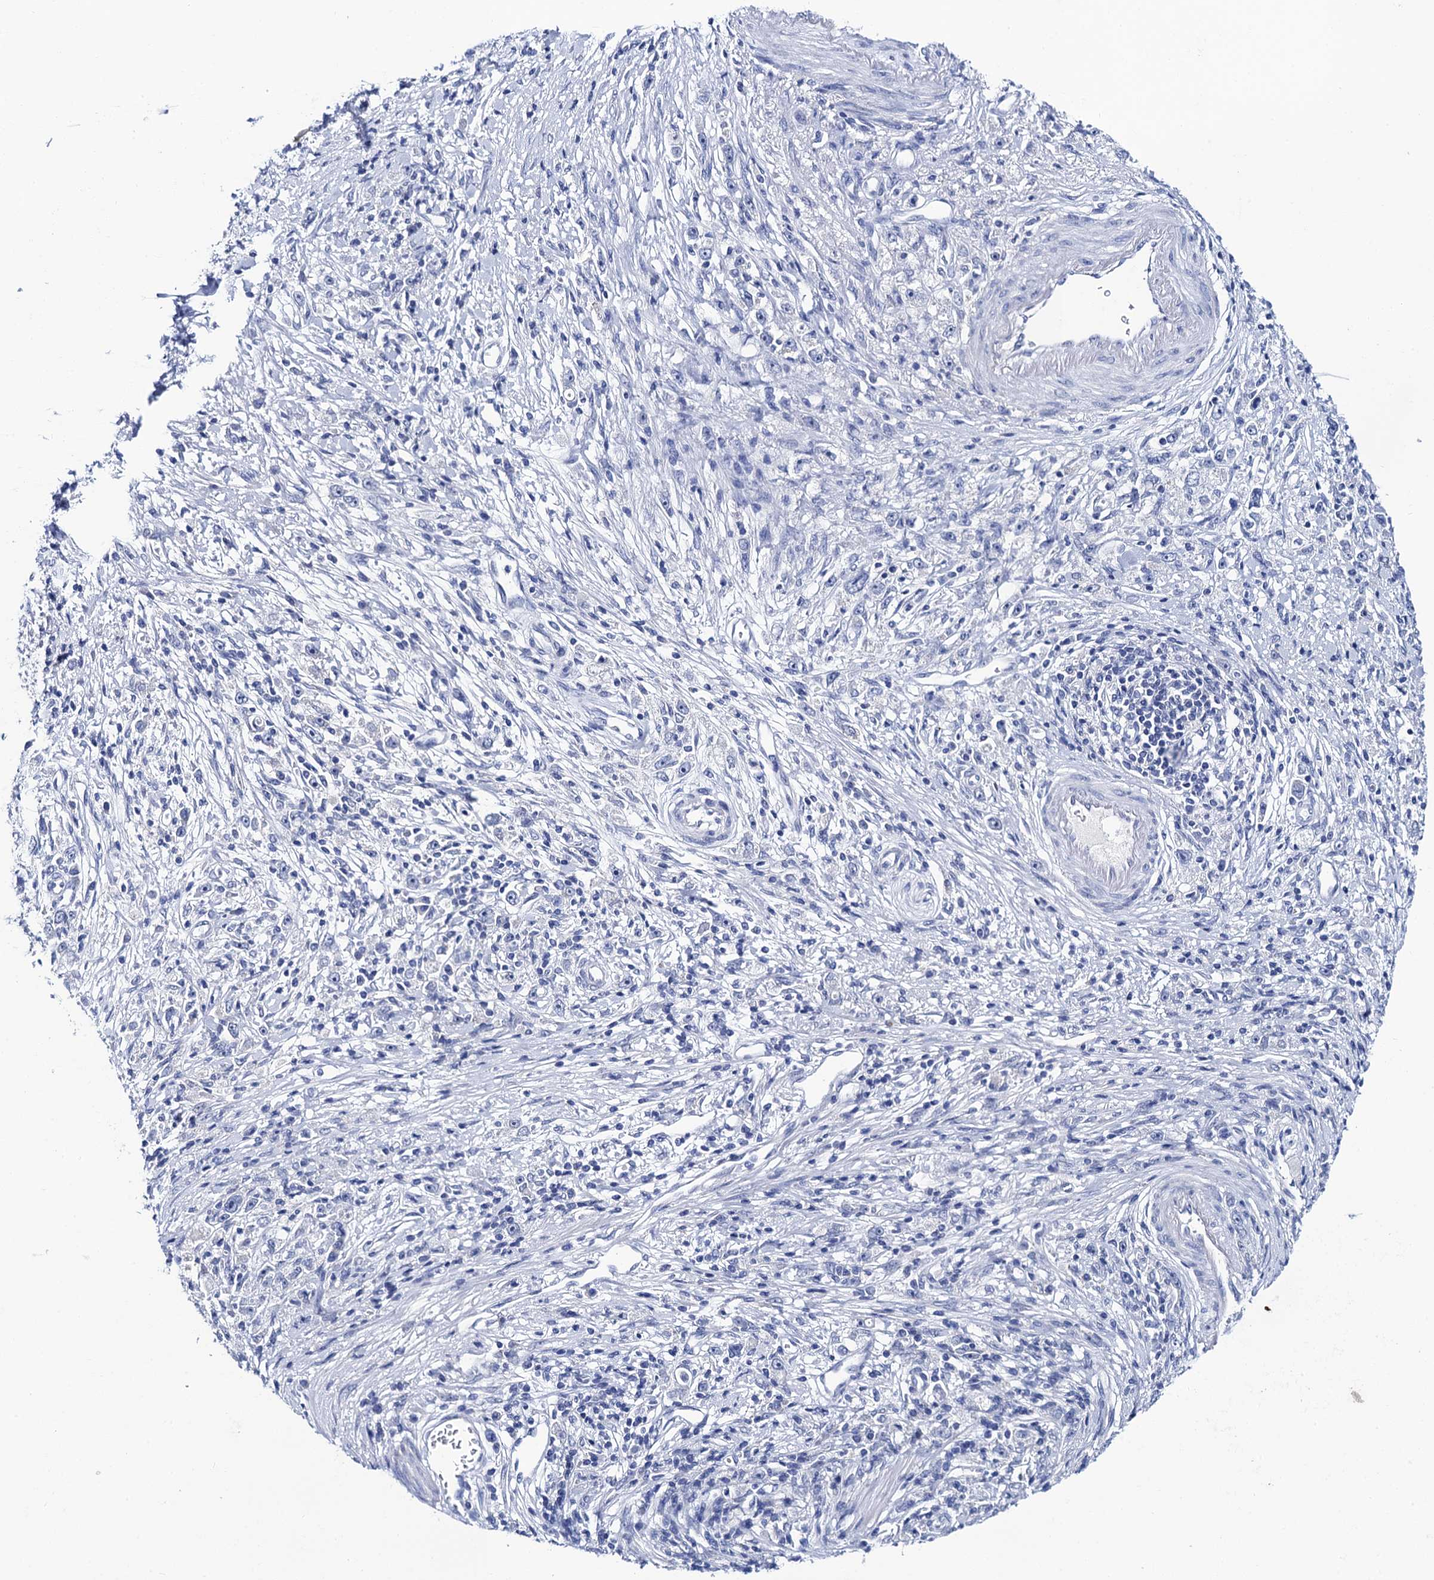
{"staining": {"intensity": "negative", "quantity": "none", "location": "none"}, "tissue": "stomach cancer", "cell_type": "Tumor cells", "image_type": "cancer", "snomed": [{"axis": "morphology", "description": "Adenocarcinoma, NOS"}, {"axis": "topography", "description": "Stomach"}], "caption": "Immunohistochemistry histopathology image of neoplastic tissue: human stomach cancer stained with DAB (3,3'-diaminobenzidine) displays no significant protein positivity in tumor cells. (DAB (3,3'-diaminobenzidine) immunohistochemistry (IHC) with hematoxylin counter stain).", "gene": "LYPD3", "patient": {"sex": "female", "age": 59}}